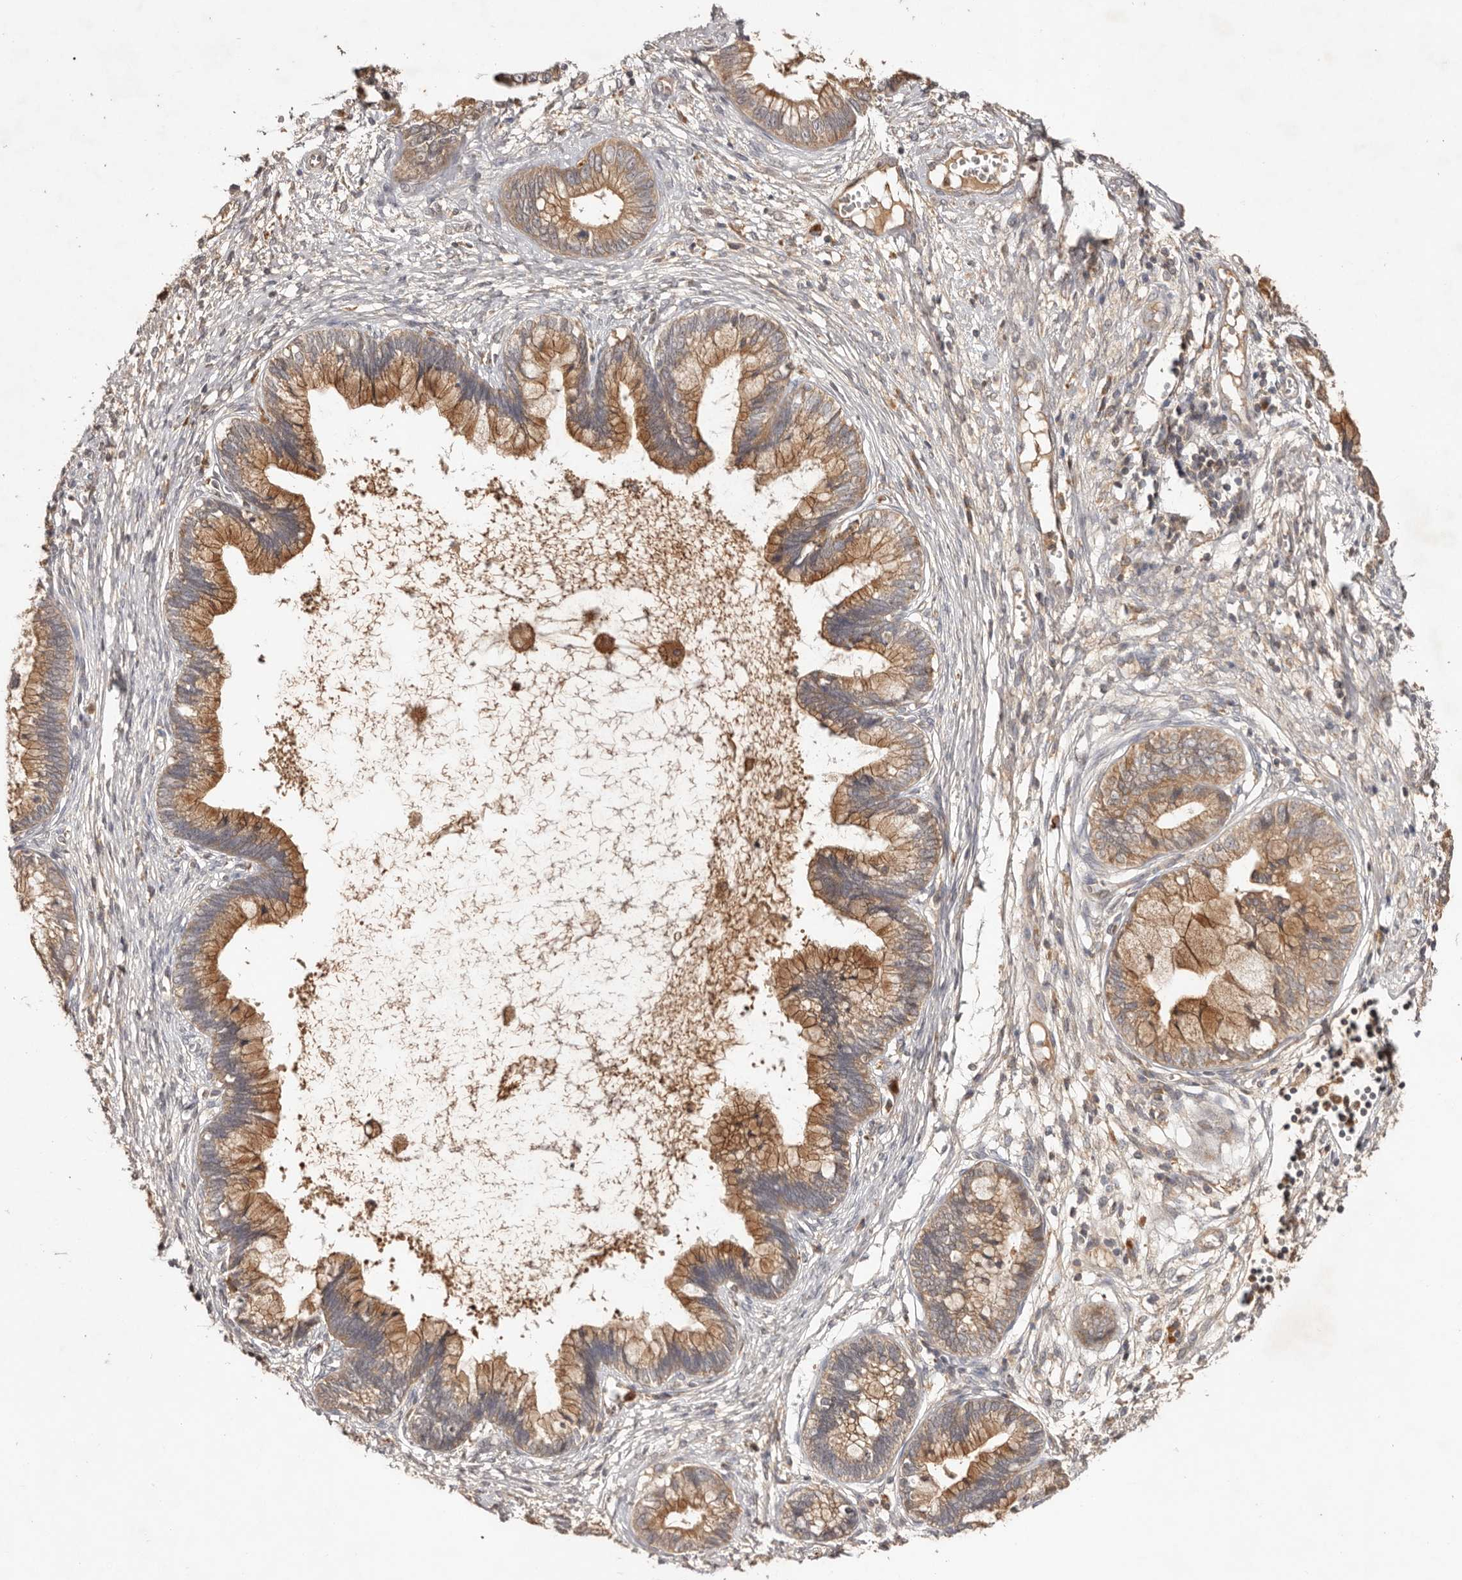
{"staining": {"intensity": "moderate", "quantity": ">75%", "location": "cytoplasmic/membranous"}, "tissue": "cervical cancer", "cell_type": "Tumor cells", "image_type": "cancer", "snomed": [{"axis": "morphology", "description": "Adenocarcinoma, NOS"}, {"axis": "topography", "description": "Cervix"}], "caption": "Protein expression by IHC shows moderate cytoplasmic/membranous expression in about >75% of tumor cells in cervical cancer.", "gene": "PKIB", "patient": {"sex": "female", "age": 44}}